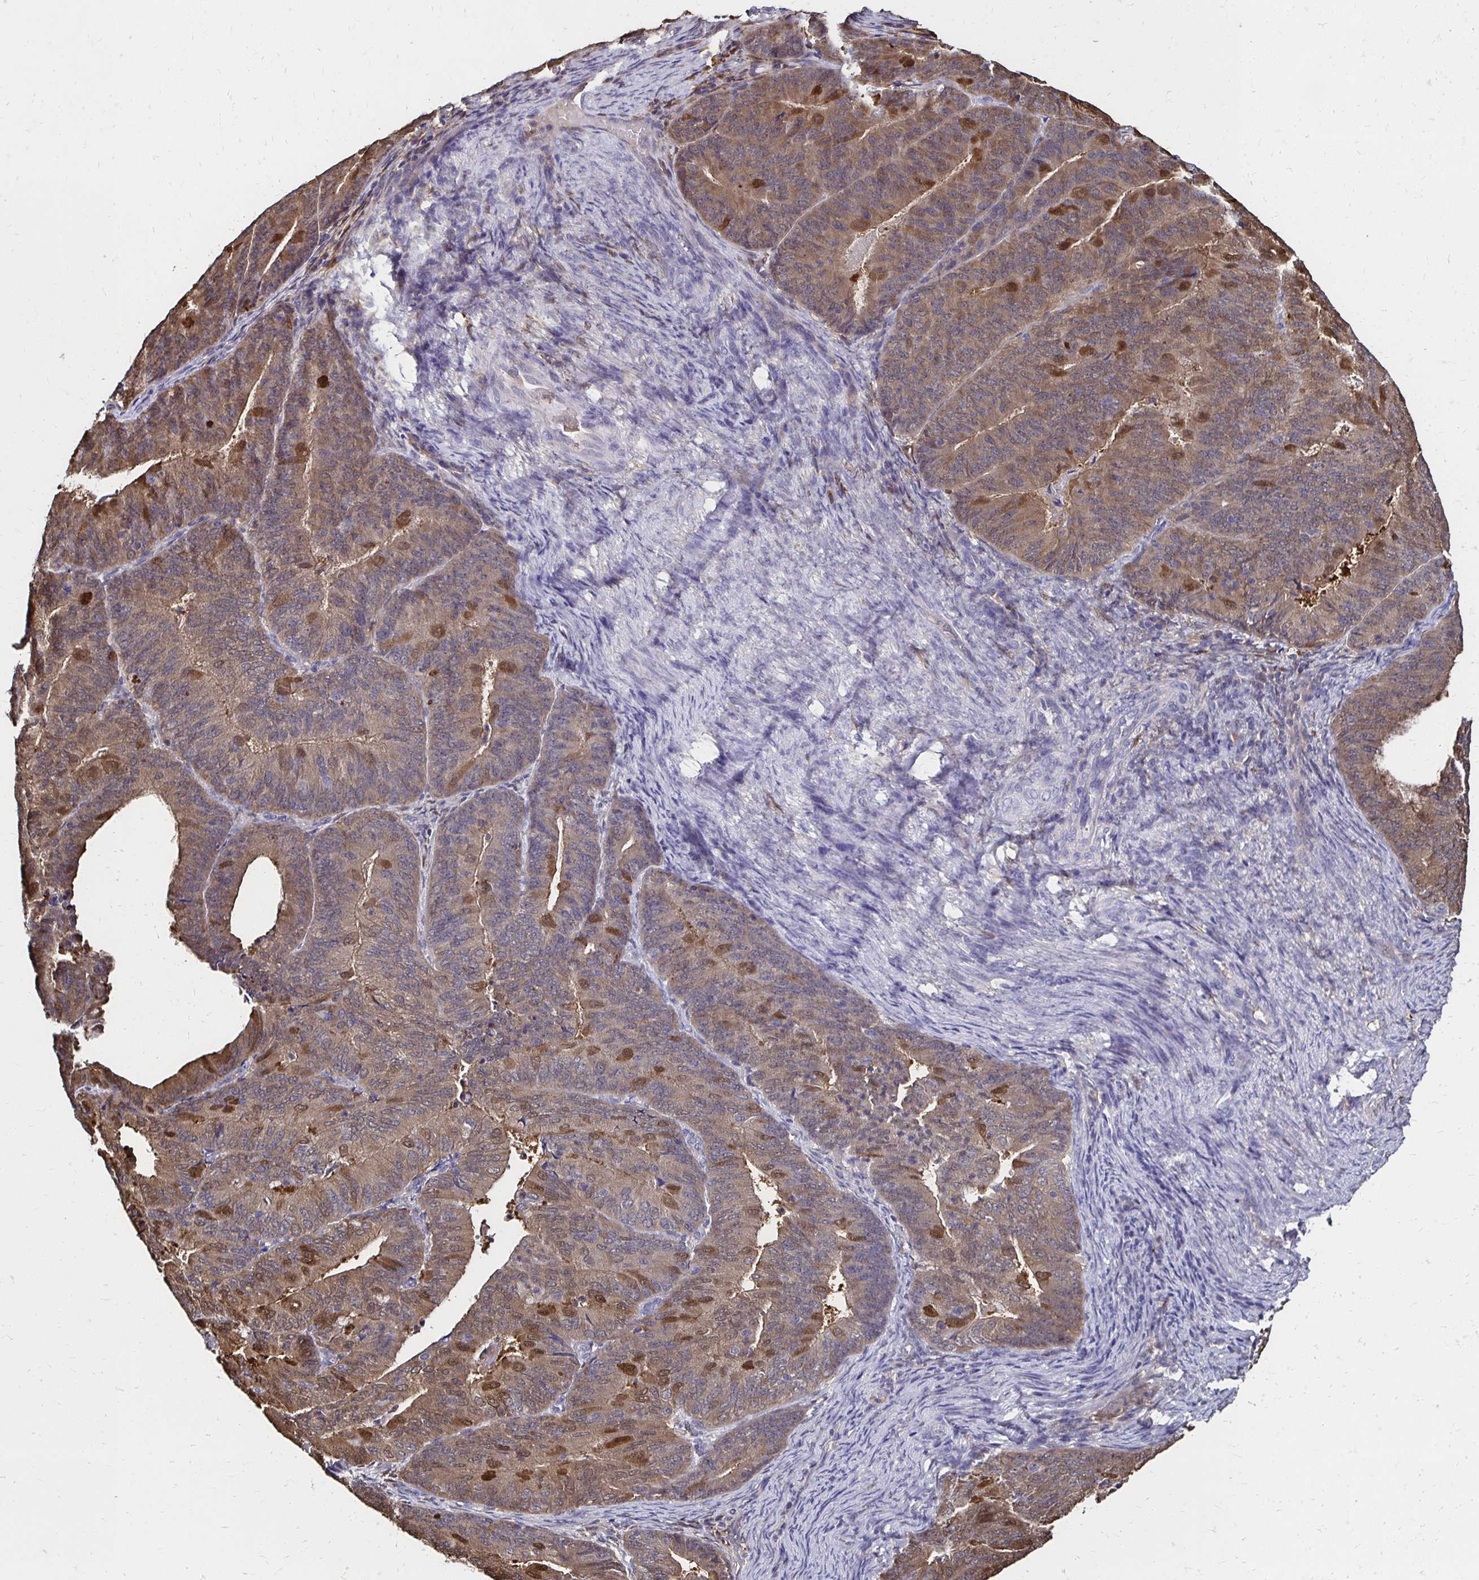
{"staining": {"intensity": "moderate", "quantity": "<25%", "location": "cytoplasmic/membranous"}, "tissue": "endometrial cancer", "cell_type": "Tumor cells", "image_type": "cancer", "snomed": [{"axis": "morphology", "description": "Adenocarcinoma, NOS"}, {"axis": "topography", "description": "Endometrium"}], "caption": "Brown immunohistochemical staining in human endometrial cancer (adenocarcinoma) exhibits moderate cytoplasmic/membranous positivity in about <25% of tumor cells.", "gene": "TXN", "patient": {"sex": "female", "age": 57}}